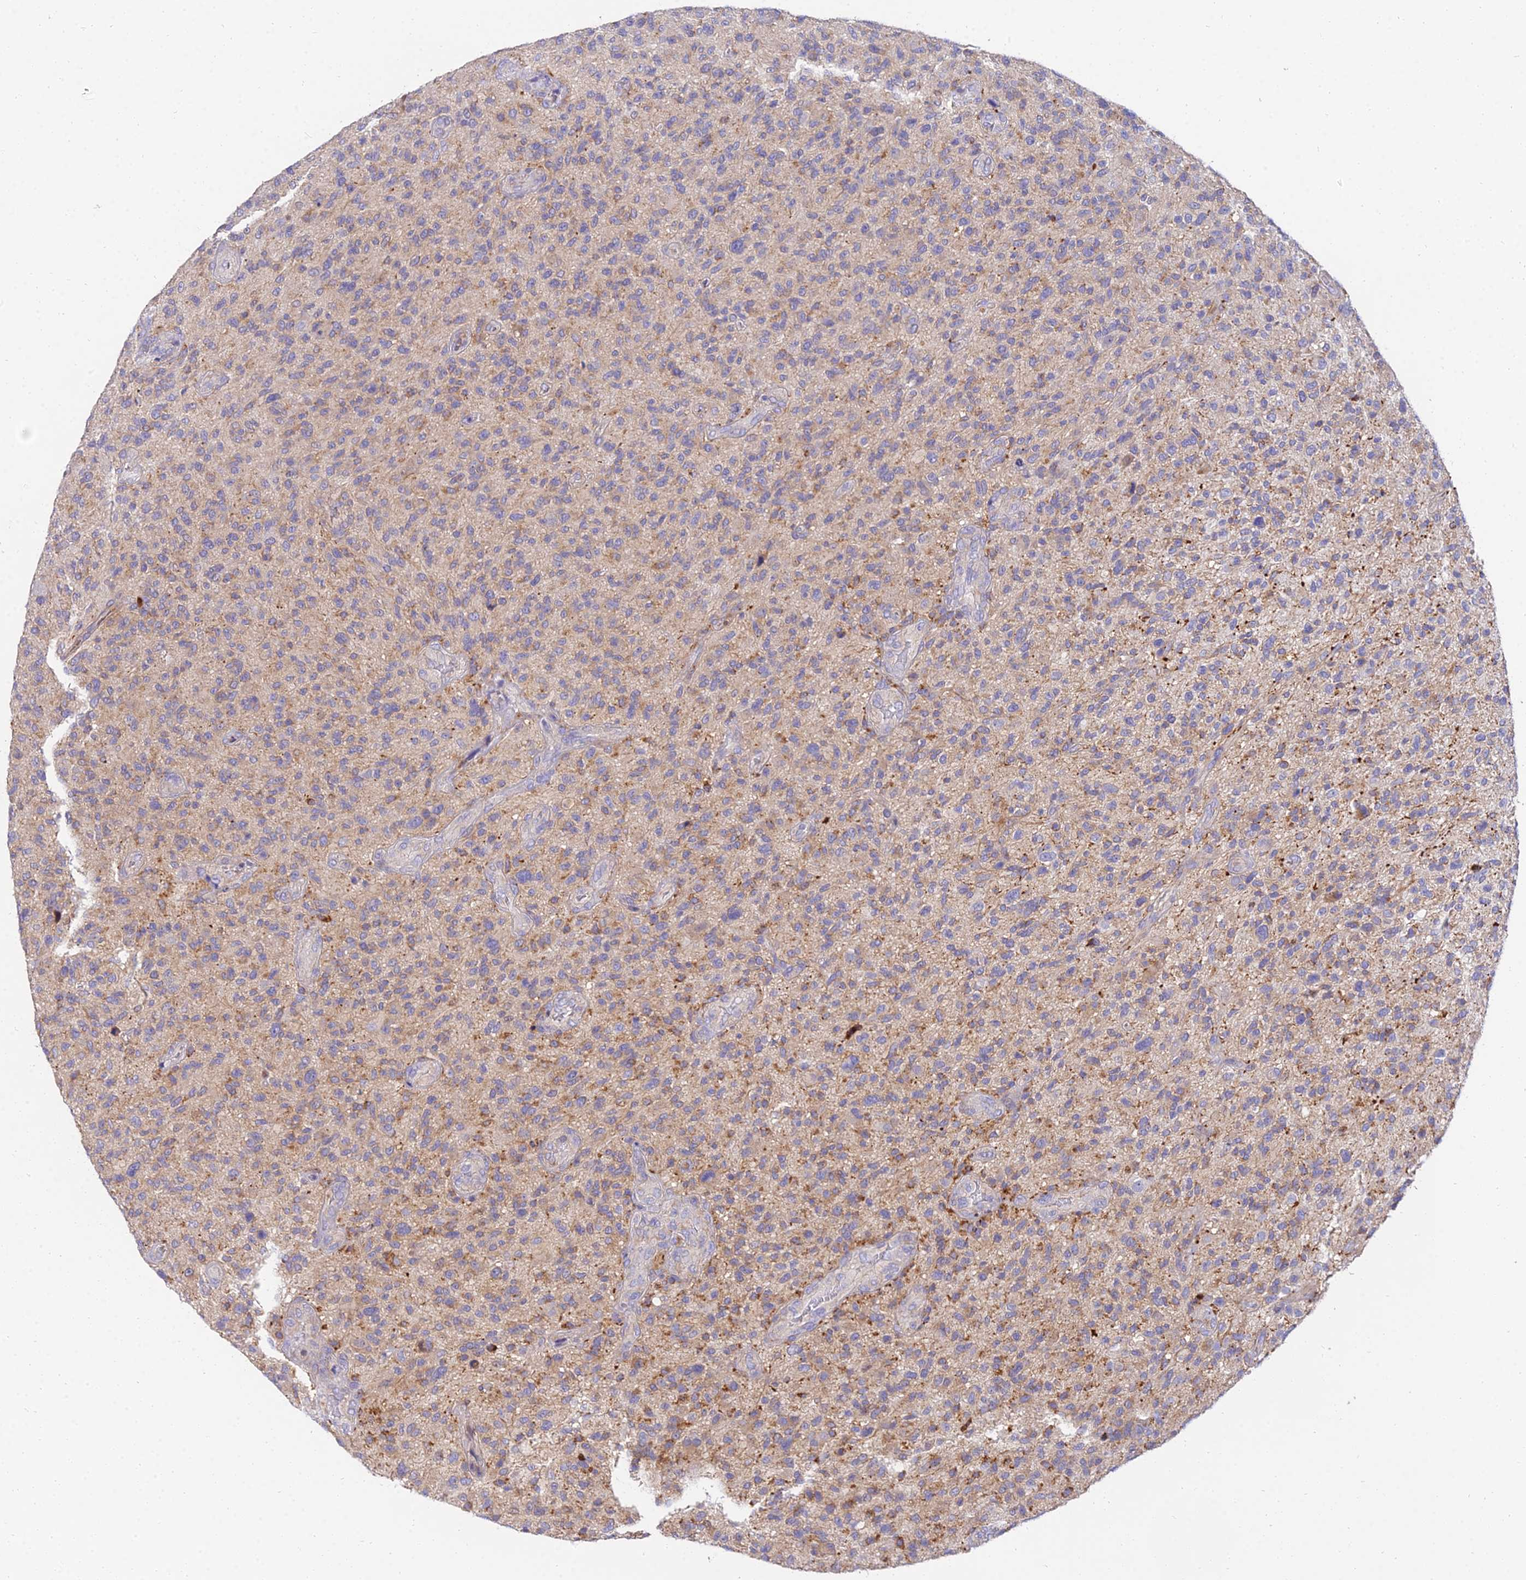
{"staining": {"intensity": "weak", "quantity": "<25%", "location": "cytoplasmic/membranous"}, "tissue": "glioma", "cell_type": "Tumor cells", "image_type": "cancer", "snomed": [{"axis": "morphology", "description": "Glioma, malignant, High grade"}, {"axis": "topography", "description": "Brain"}], "caption": "Protein analysis of glioma shows no significant positivity in tumor cells.", "gene": "ARL8B", "patient": {"sex": "male", "age": 47}}